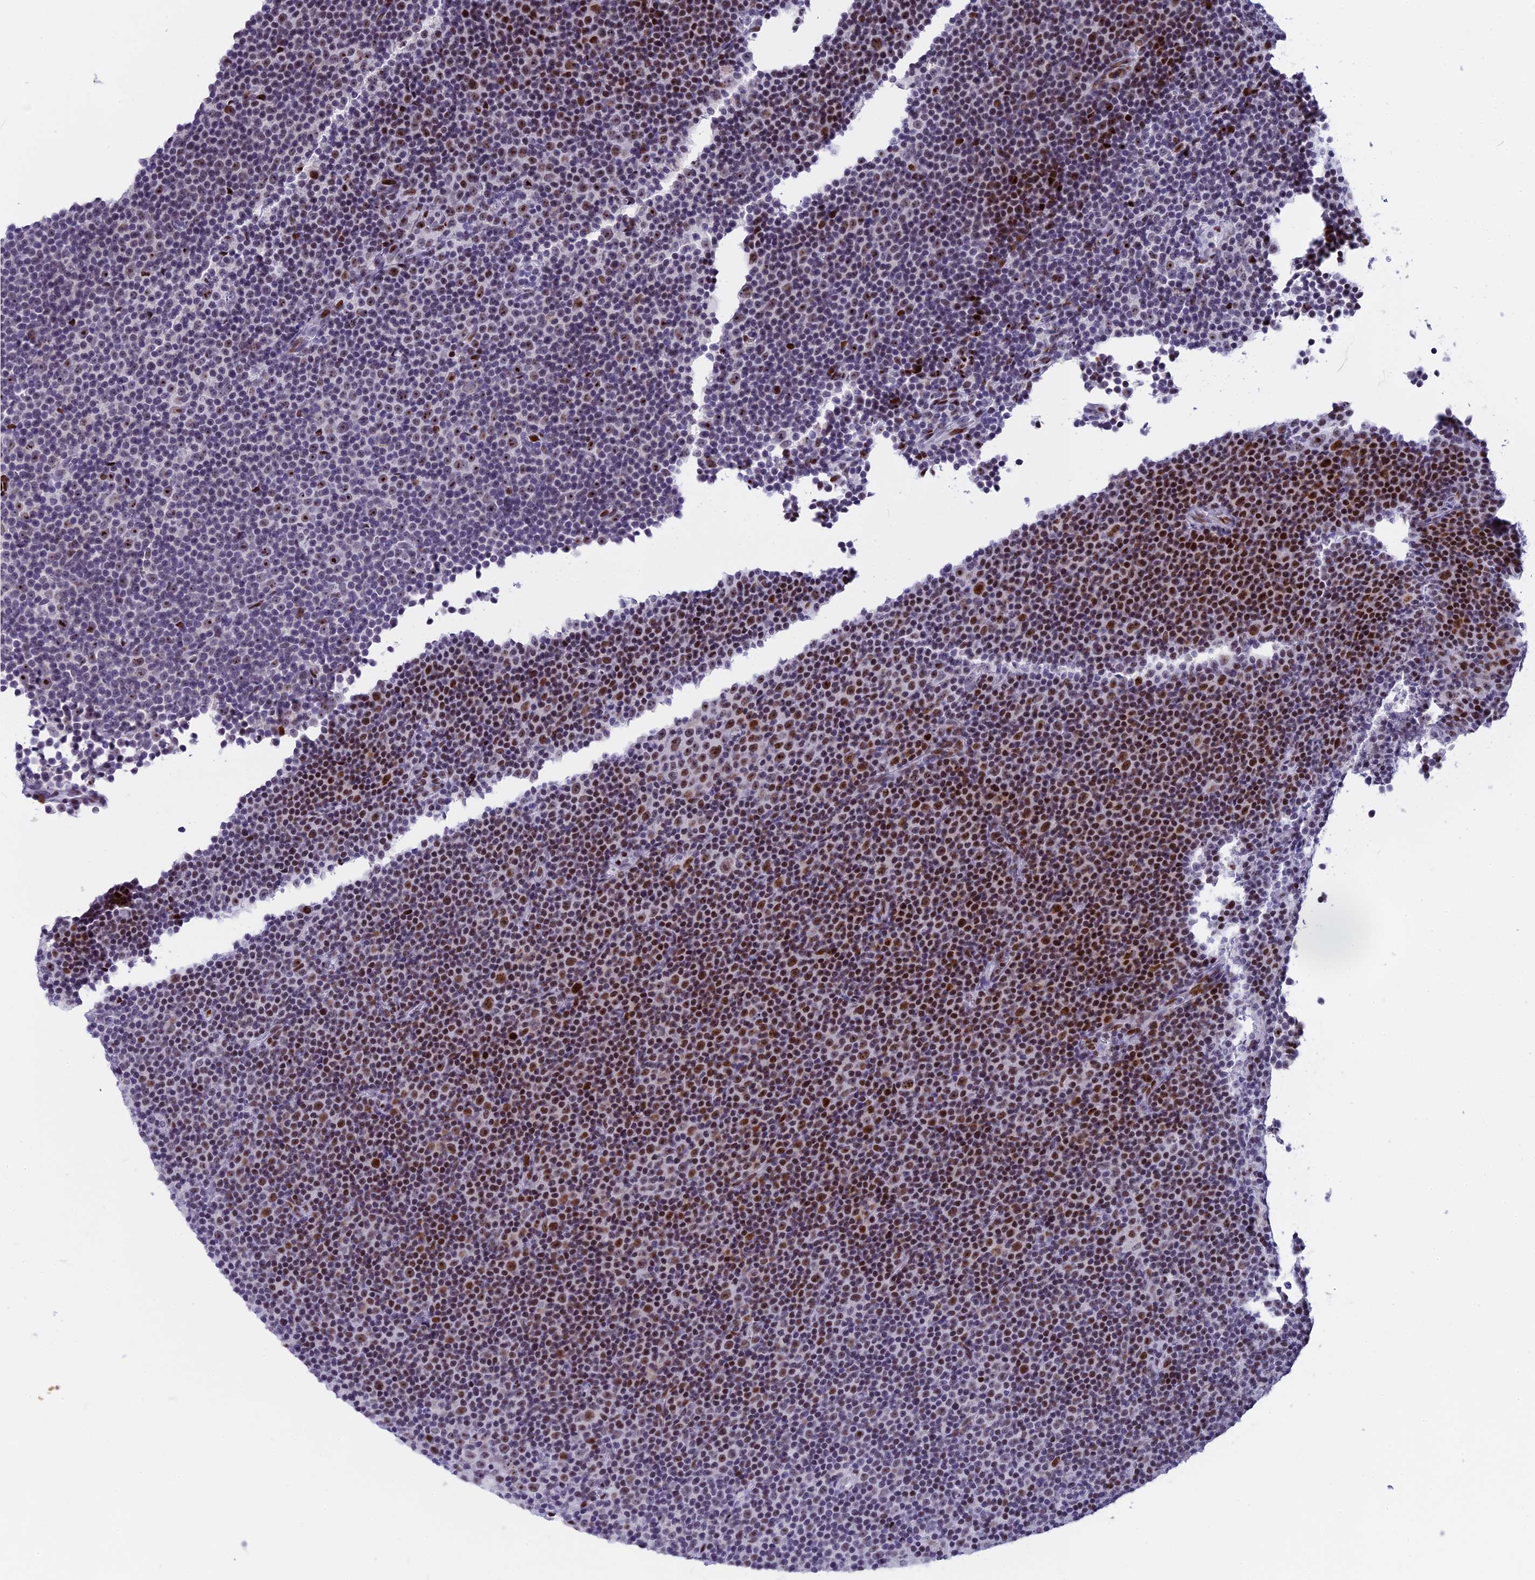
{"staining": {"intensity": "moderate", "quantity": "25%-75%", "location": "nuclear"}, "tissue": "lymphoma", "cell_type": "Tumor cells", "image_type": "cancer", "snomed": [{"axis": "morphology", "description": "Malignant lymphoma, non-Hodgkin's type, Low grade"}, {"axis": "topography", "description": "Lymph node"}], "caption": "Immunohistochemistry of human malignant lymphoma, non-Hodgkin's type (low-grade) exhibits medium levels of moderate nuclear positivity in about 25%-75% of tumor cells.", "gene": "NSA2", "patient": {"sex": "female", "age": 67}}